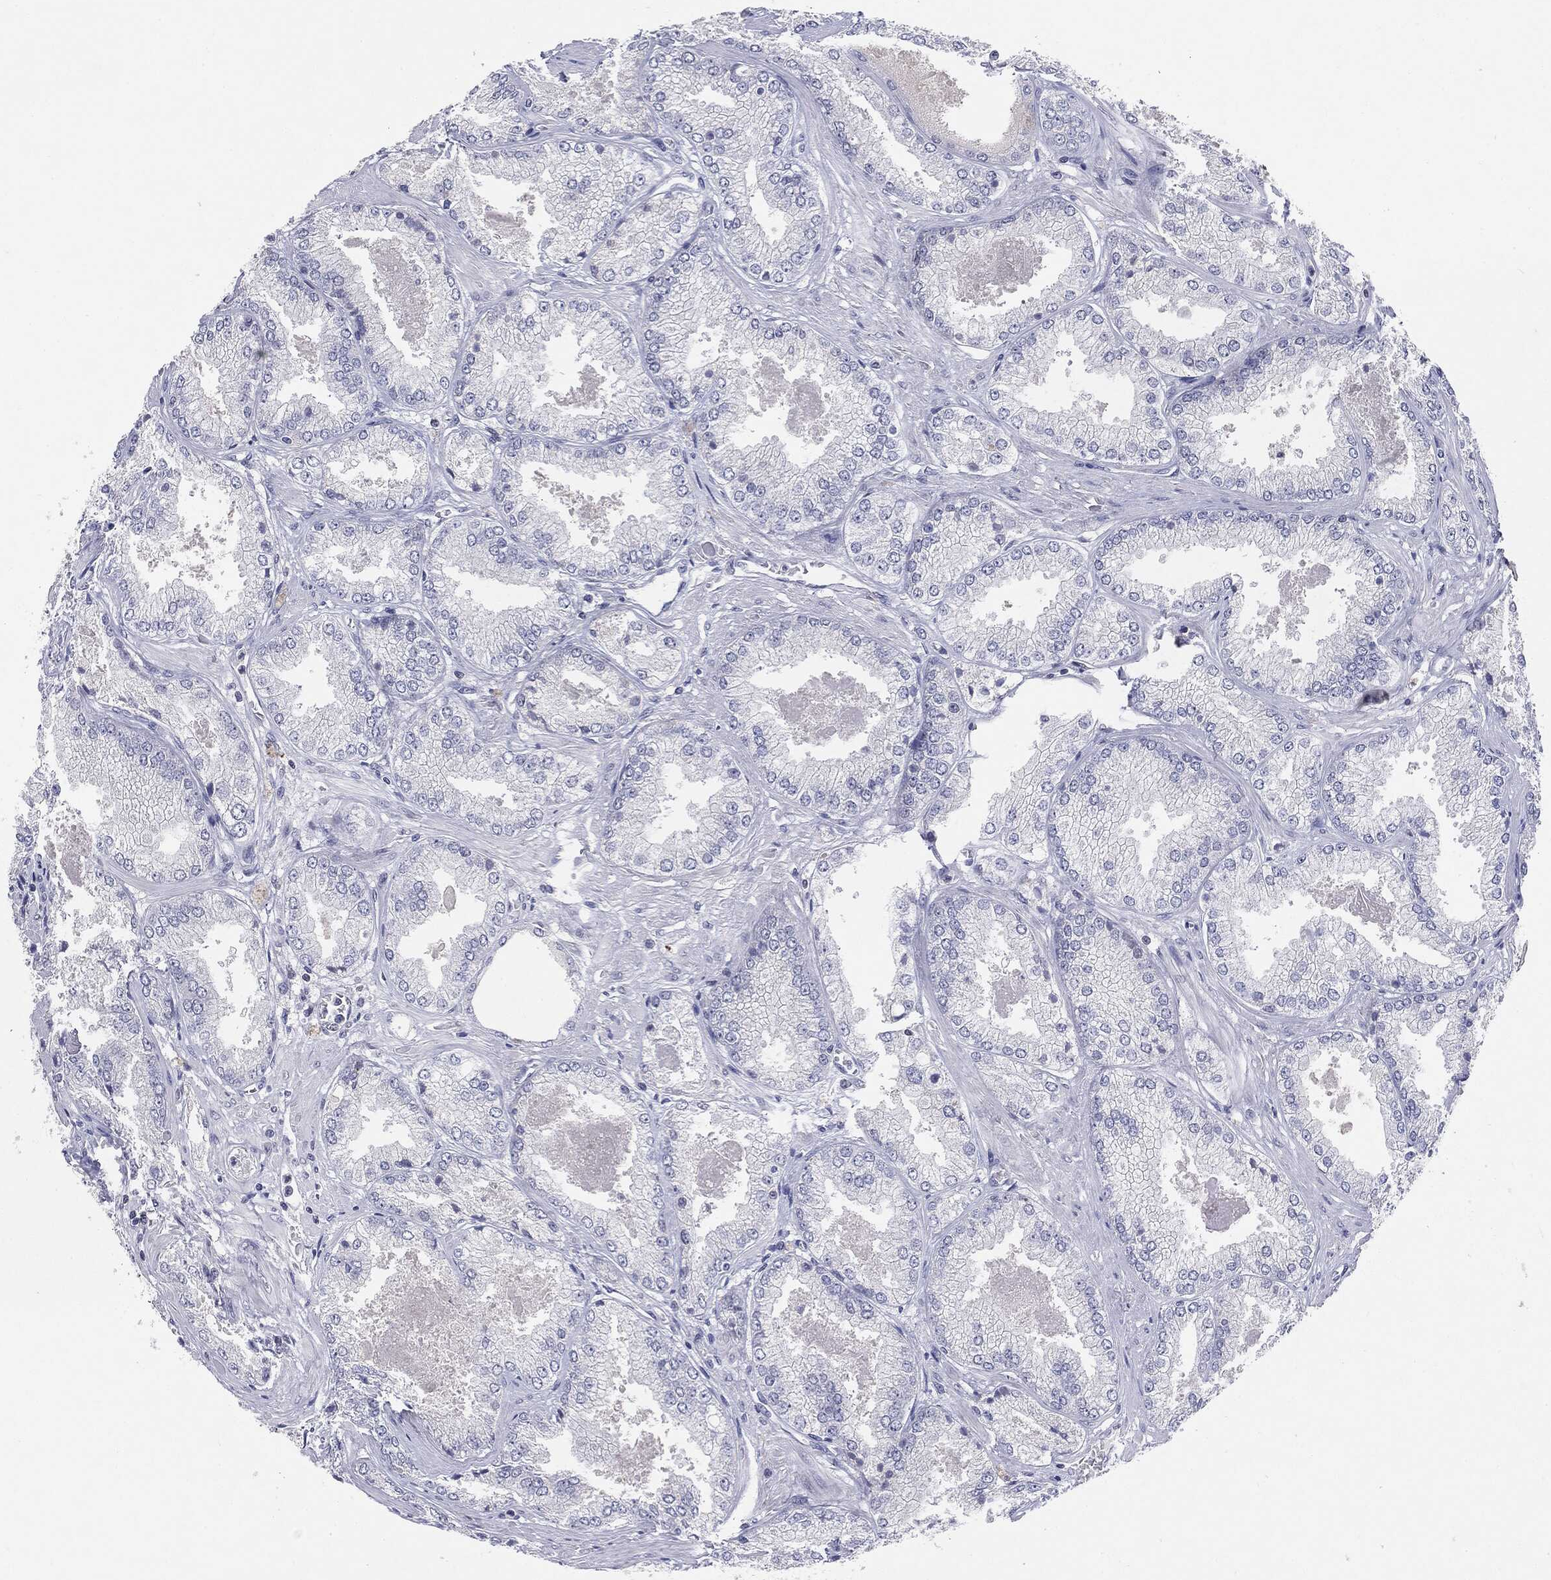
{"staining": {"intensity": "negative", "quantity": "none", "location": "none"}, "tissue": "prostate cancer", "cell_type": "Tumor cells", "image_type": "cancer", "snomed": [{"axis": "morphology", "description": "Adenocarcinoma, Low grade"}, {"axis": "topography", "description": "Prostate"}], "caption": "Histopathology image shows no significant protein expression in tumor cells of adenocarcinoma (low-grade) (prostate).", "gene": "KIF2C", "patient": {"sex": "male", "age": 68}}